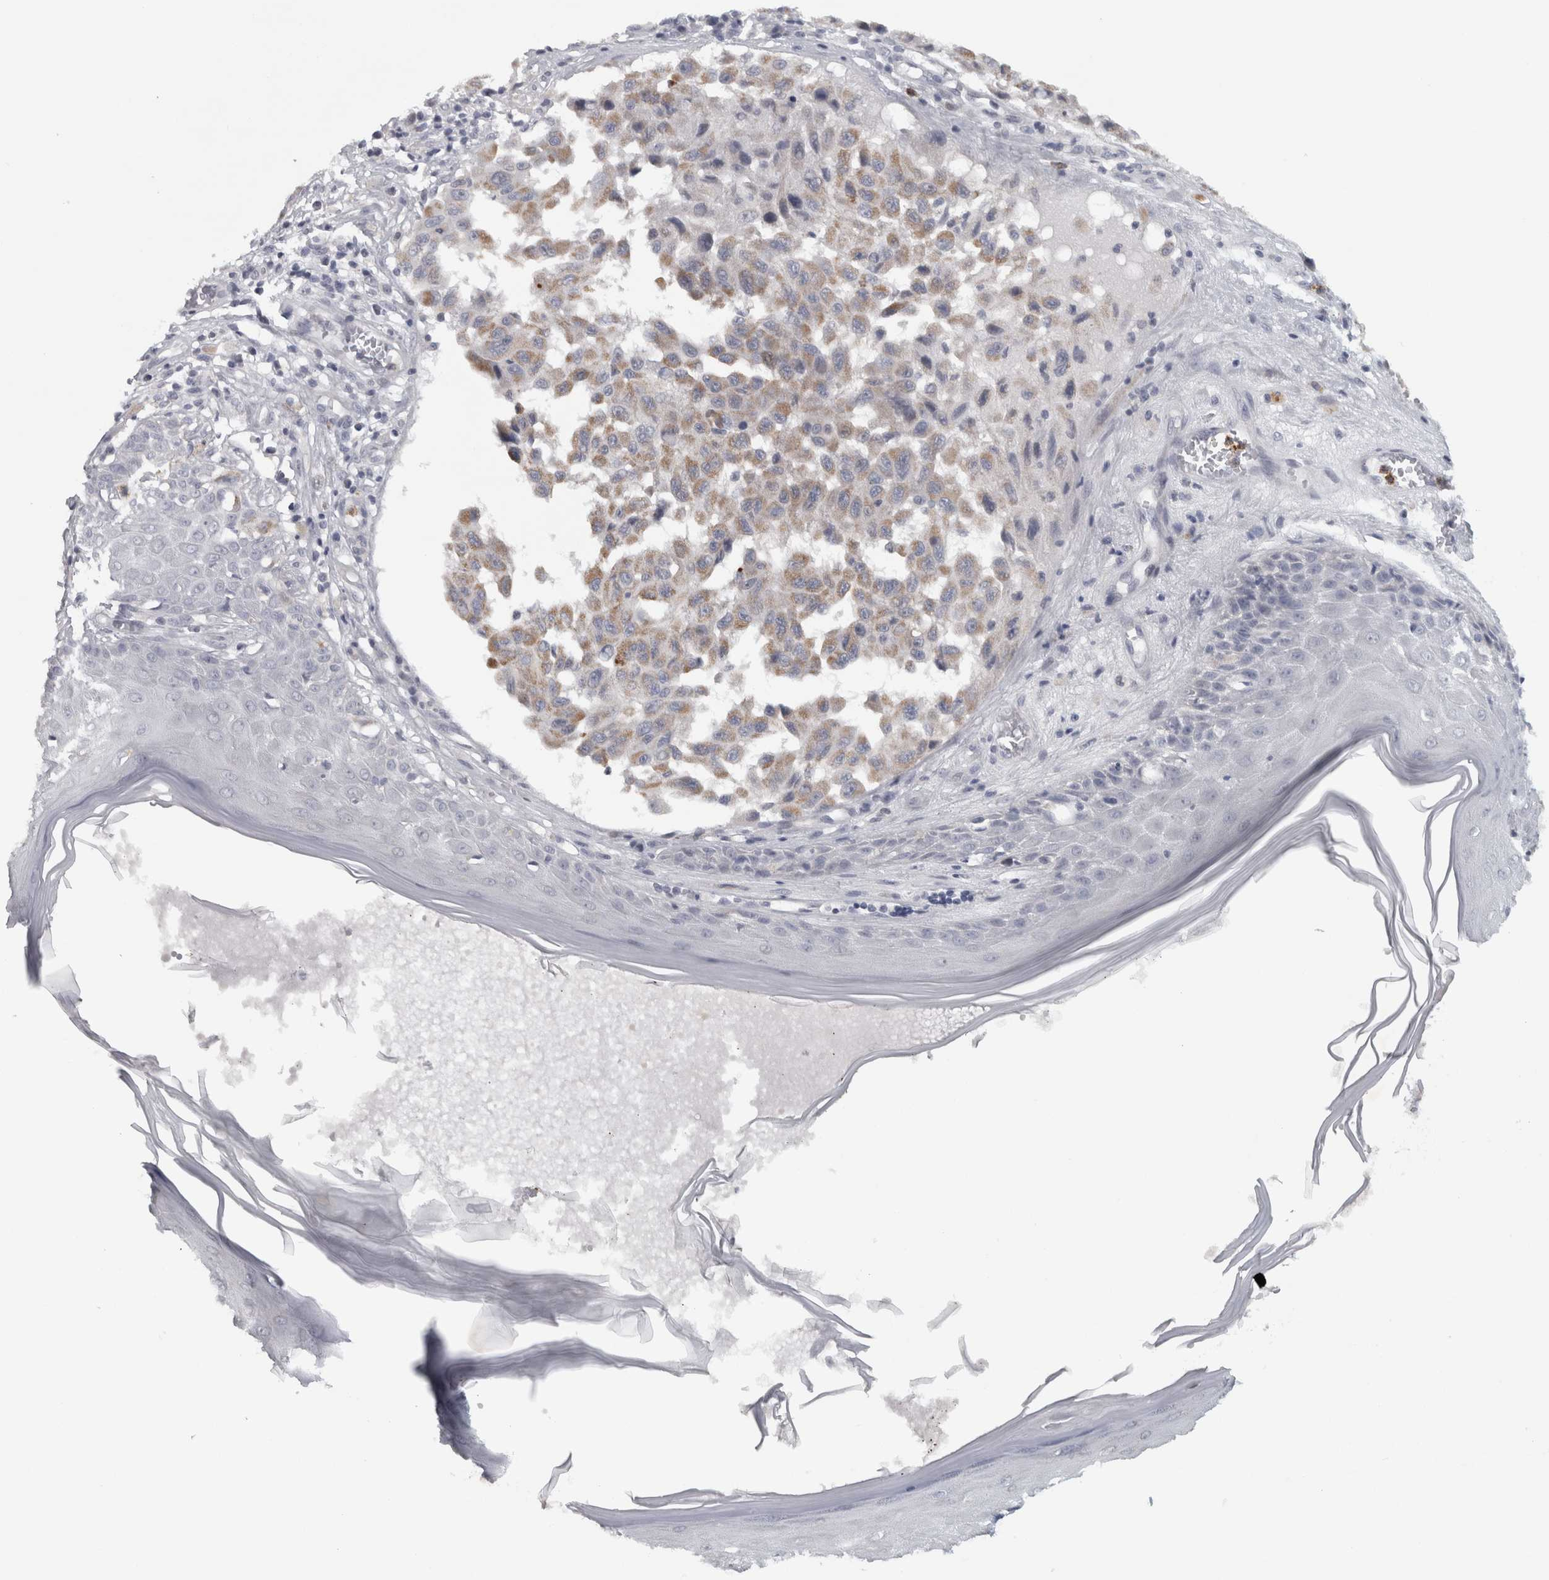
{"staining": {"intensity": "weak", "quantity": ">75%", "location": "cytoplasmic/membranous"}, "tissue": "melanoma", "cell_type": "Tumor cells", "image_type": "cancer", "snomed": [{"axis": "morphology", "description": "Malignant melanoma, NOS"}, {"axis": "topography", "description": "Skin"}], "caption": "Protein expression by immunohistochemistry shows weak cytoplasmic/membranous staining in about >75% of tumor cells in malignant melanoma.", "gene": "PTPRN2", "patient": {"sex": "male", "age": 30}}